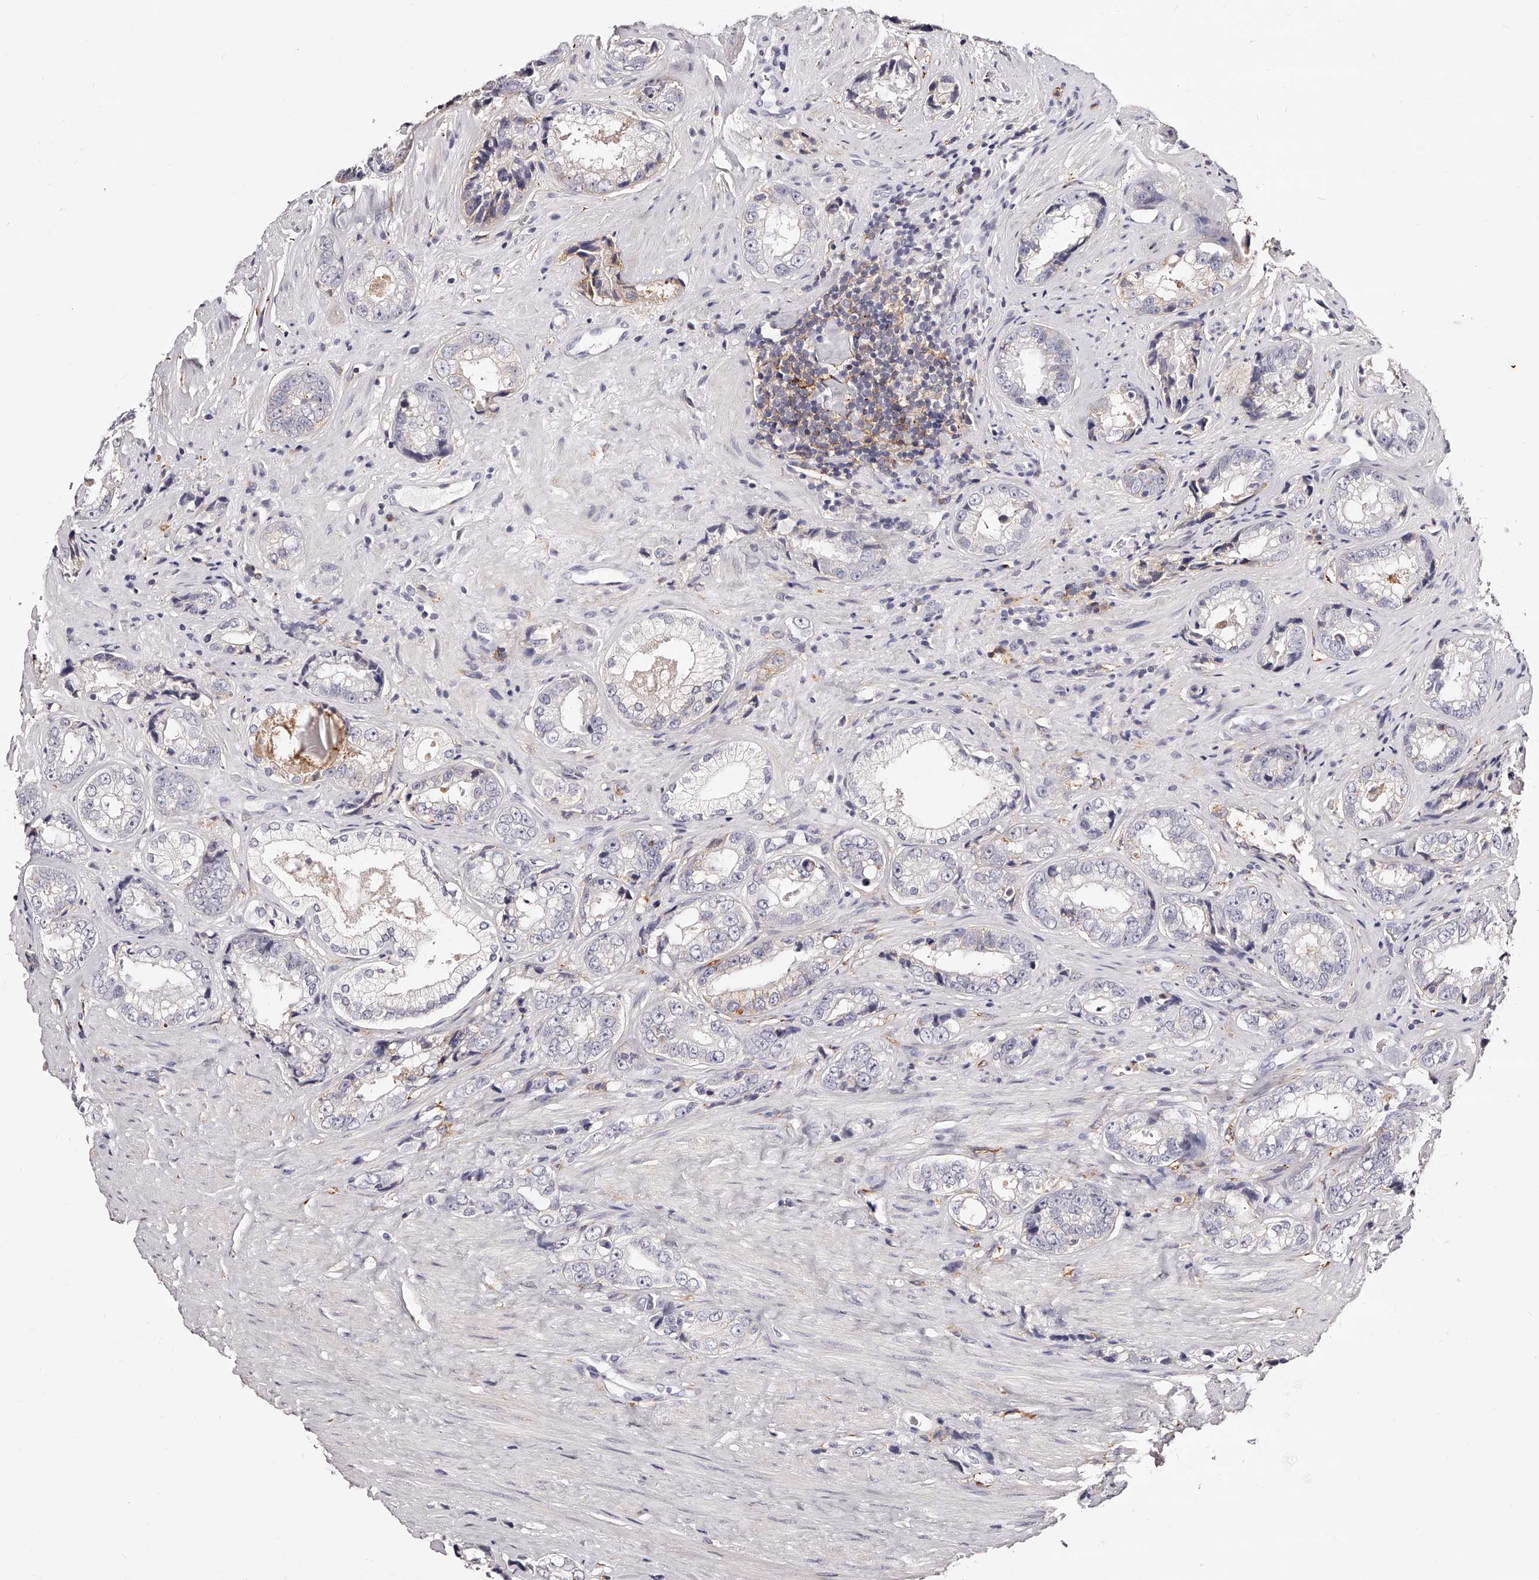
{"staining": {"intensity": "negative", "quantity": "none", "location": "none"}, "tissue": "prostate cancer", "cell_type": "Tumor cells", "image_type": "cancer", "snomed": [{"axis": "morphology", "description": "Adenocarcinoma, High grade"}, {"axis": "topography", "description": "Prostate"}], "caption": "This is an IHC micrograph of prostate cancer (high-grade adenocarcinoma). There is no staining in tumor cells.", "gene": "CD82", "patient": {"sex": "male", "age": 61}}